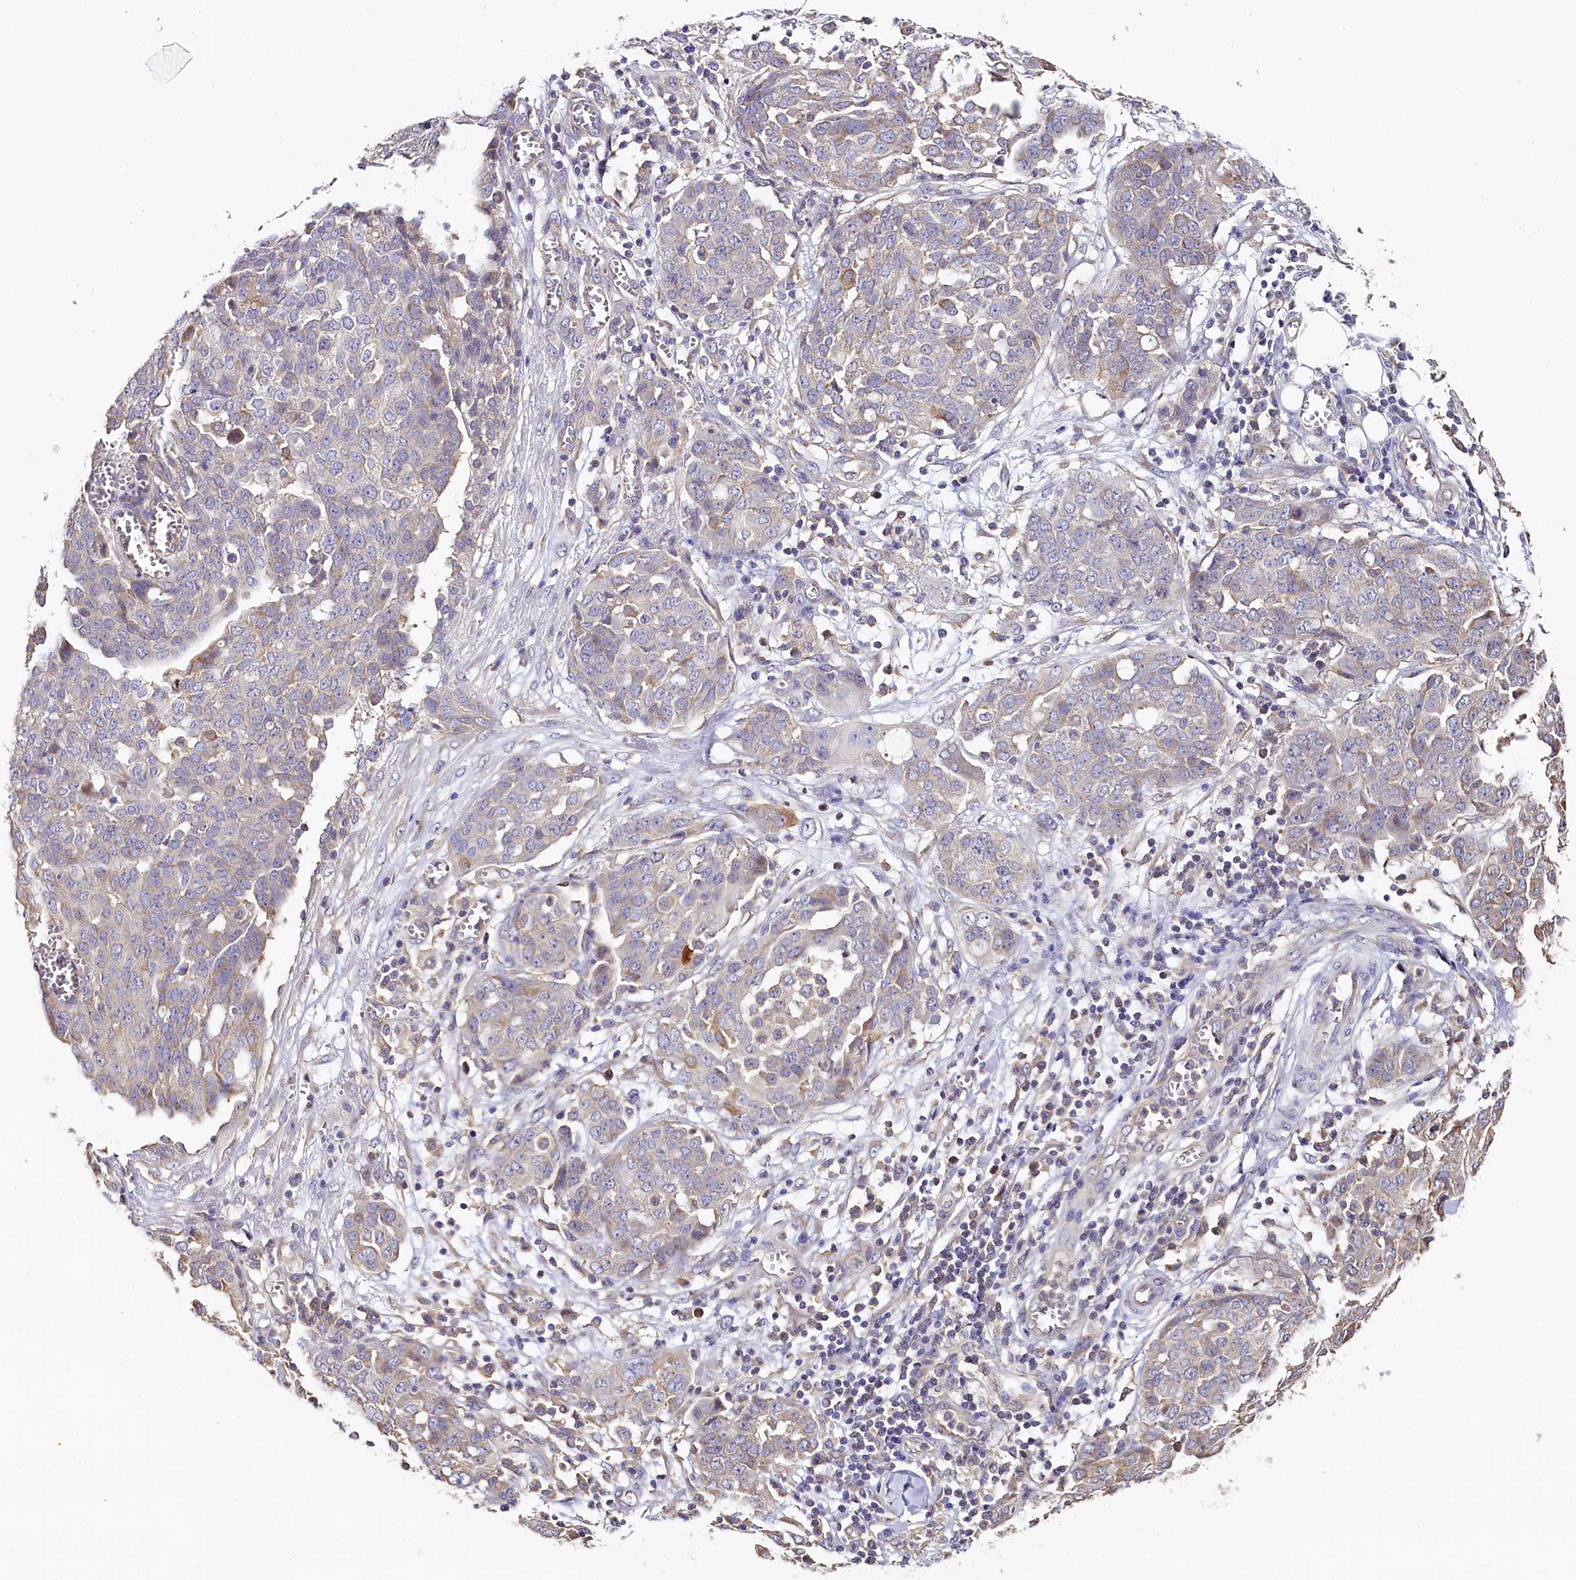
{"staining": {"intensity": "negative", "quantity": "none", "location": "none"}, "tissue": "ovarian cancer", "cell_type": "Tumor cells", "image_type": "cancer", "snomed": [{"axis": "morphology", "description": "Cystadenocarcinoma, serous, NOS"}, {"axis": "topography", "description": "Soft tissue"}, {"axis": "topography", "description": "Ovary"}], "caption": "High magnification brightfield microscopy of serous cystadenocarcinoma (ovarian) stained with DAB (3,3'-diaminobenzidine) (brown) and counterstained with hematoxylin (blue): tumor cells show no significant staining. The staining was performed using DAB (3,3'-diaminobenzidine) to visualize the protein expression in brown, while the nuclei were stained in blue with hematoxylin (Magnification: 20x).", "gene": "KATNB1", "patient": {"sex": "female", "age": 57}}